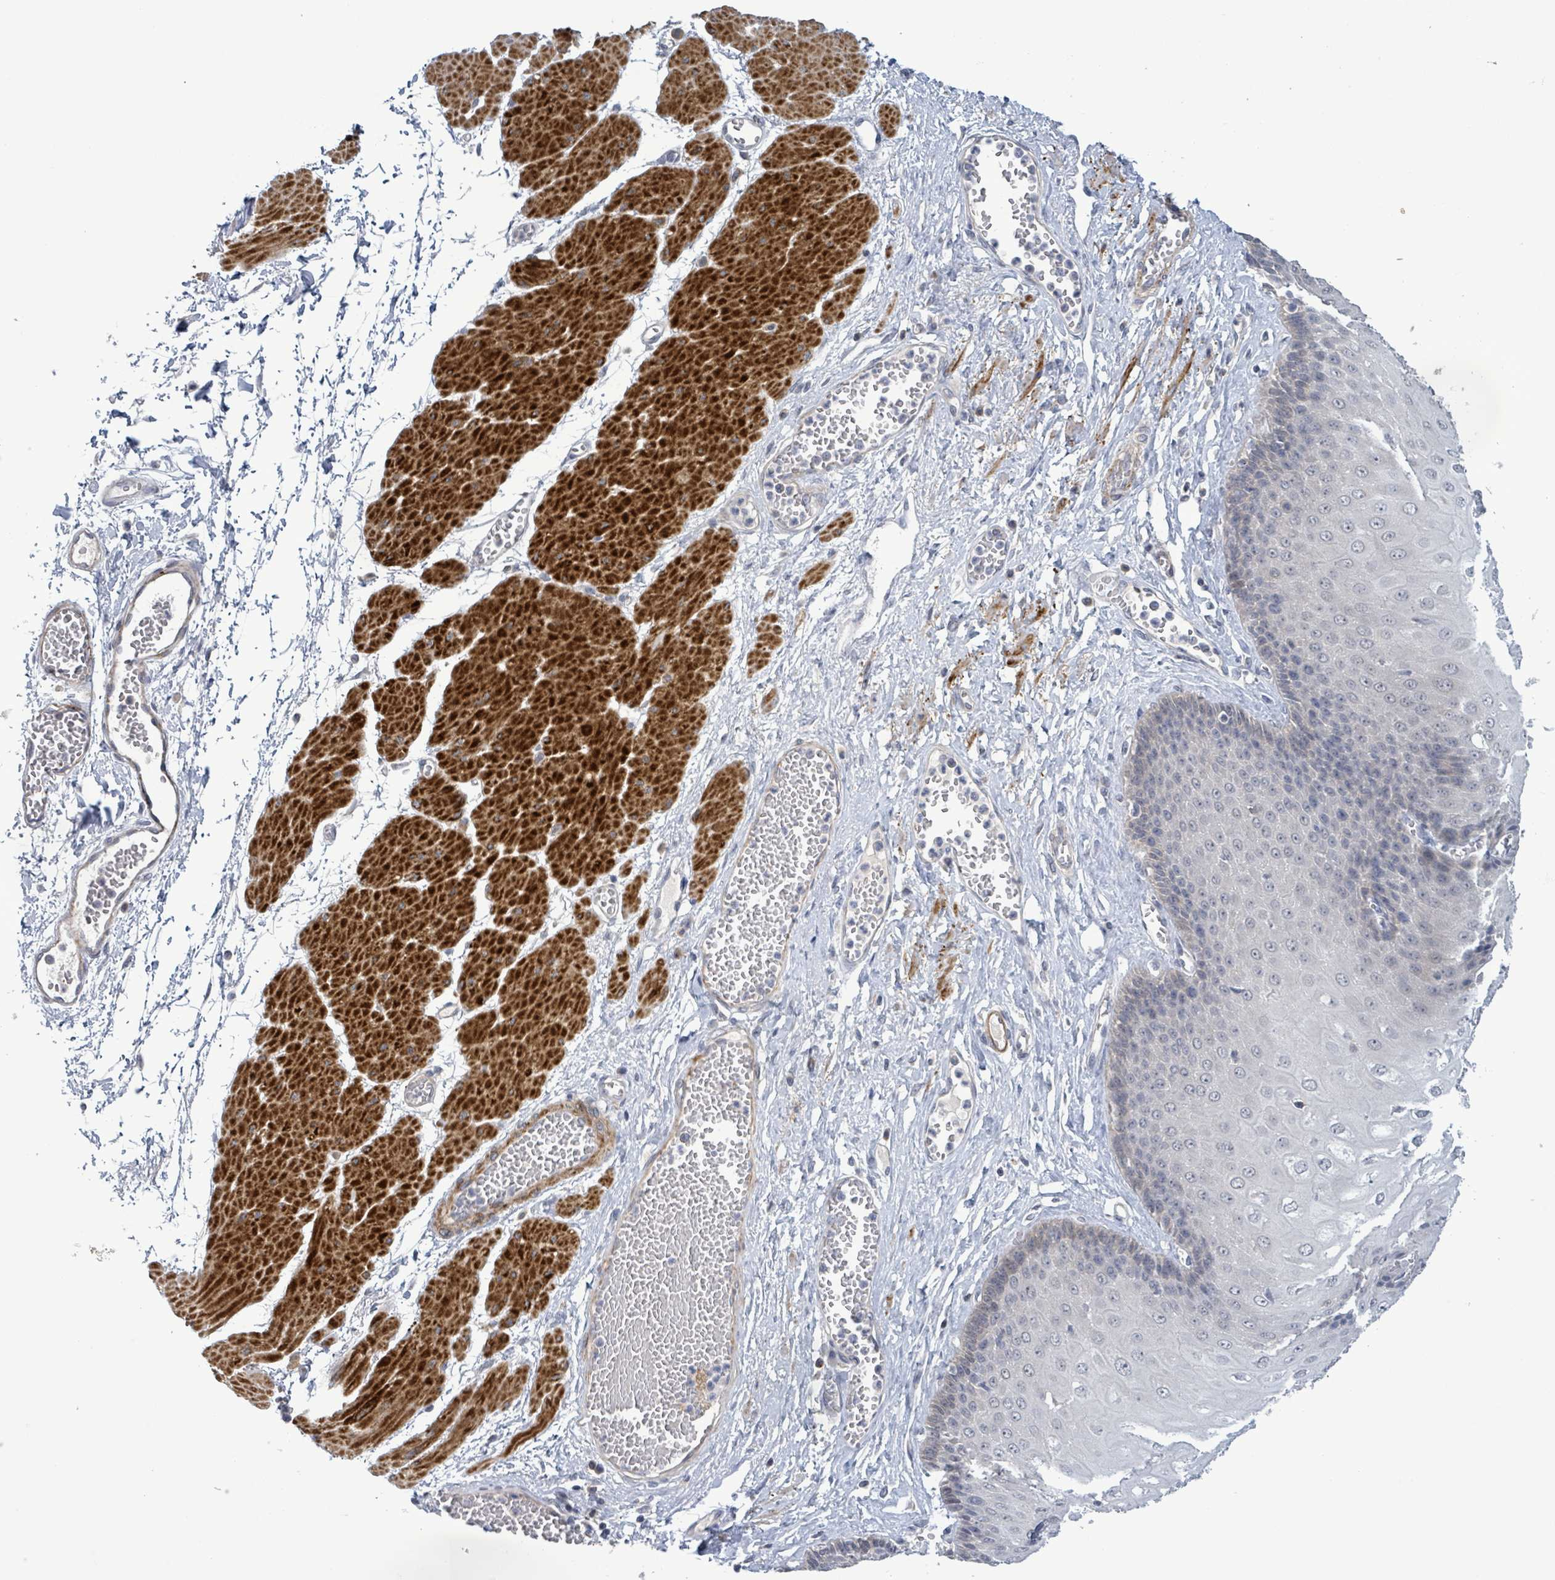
{"staining": {"intensity": "weak", "quantity": "<25%", "location": "nuclear"}, "tissue": "esophagus", "cell_type": "Squamous epithelial cells", "image_type": "normal", "snomed": [{"axis": "morphology", "description": "Normal tissue, NOS"}, {"axis": "topography", "description": "Esophagus"}], "caption": "A high-resolution photomicrograph shows immunohistochemistry staining of normal esophagus, which shows no significant expression in squamous epithelial cells.", "gene": "AMMECR1", "patient": {"sex": "male", "age": 60}}